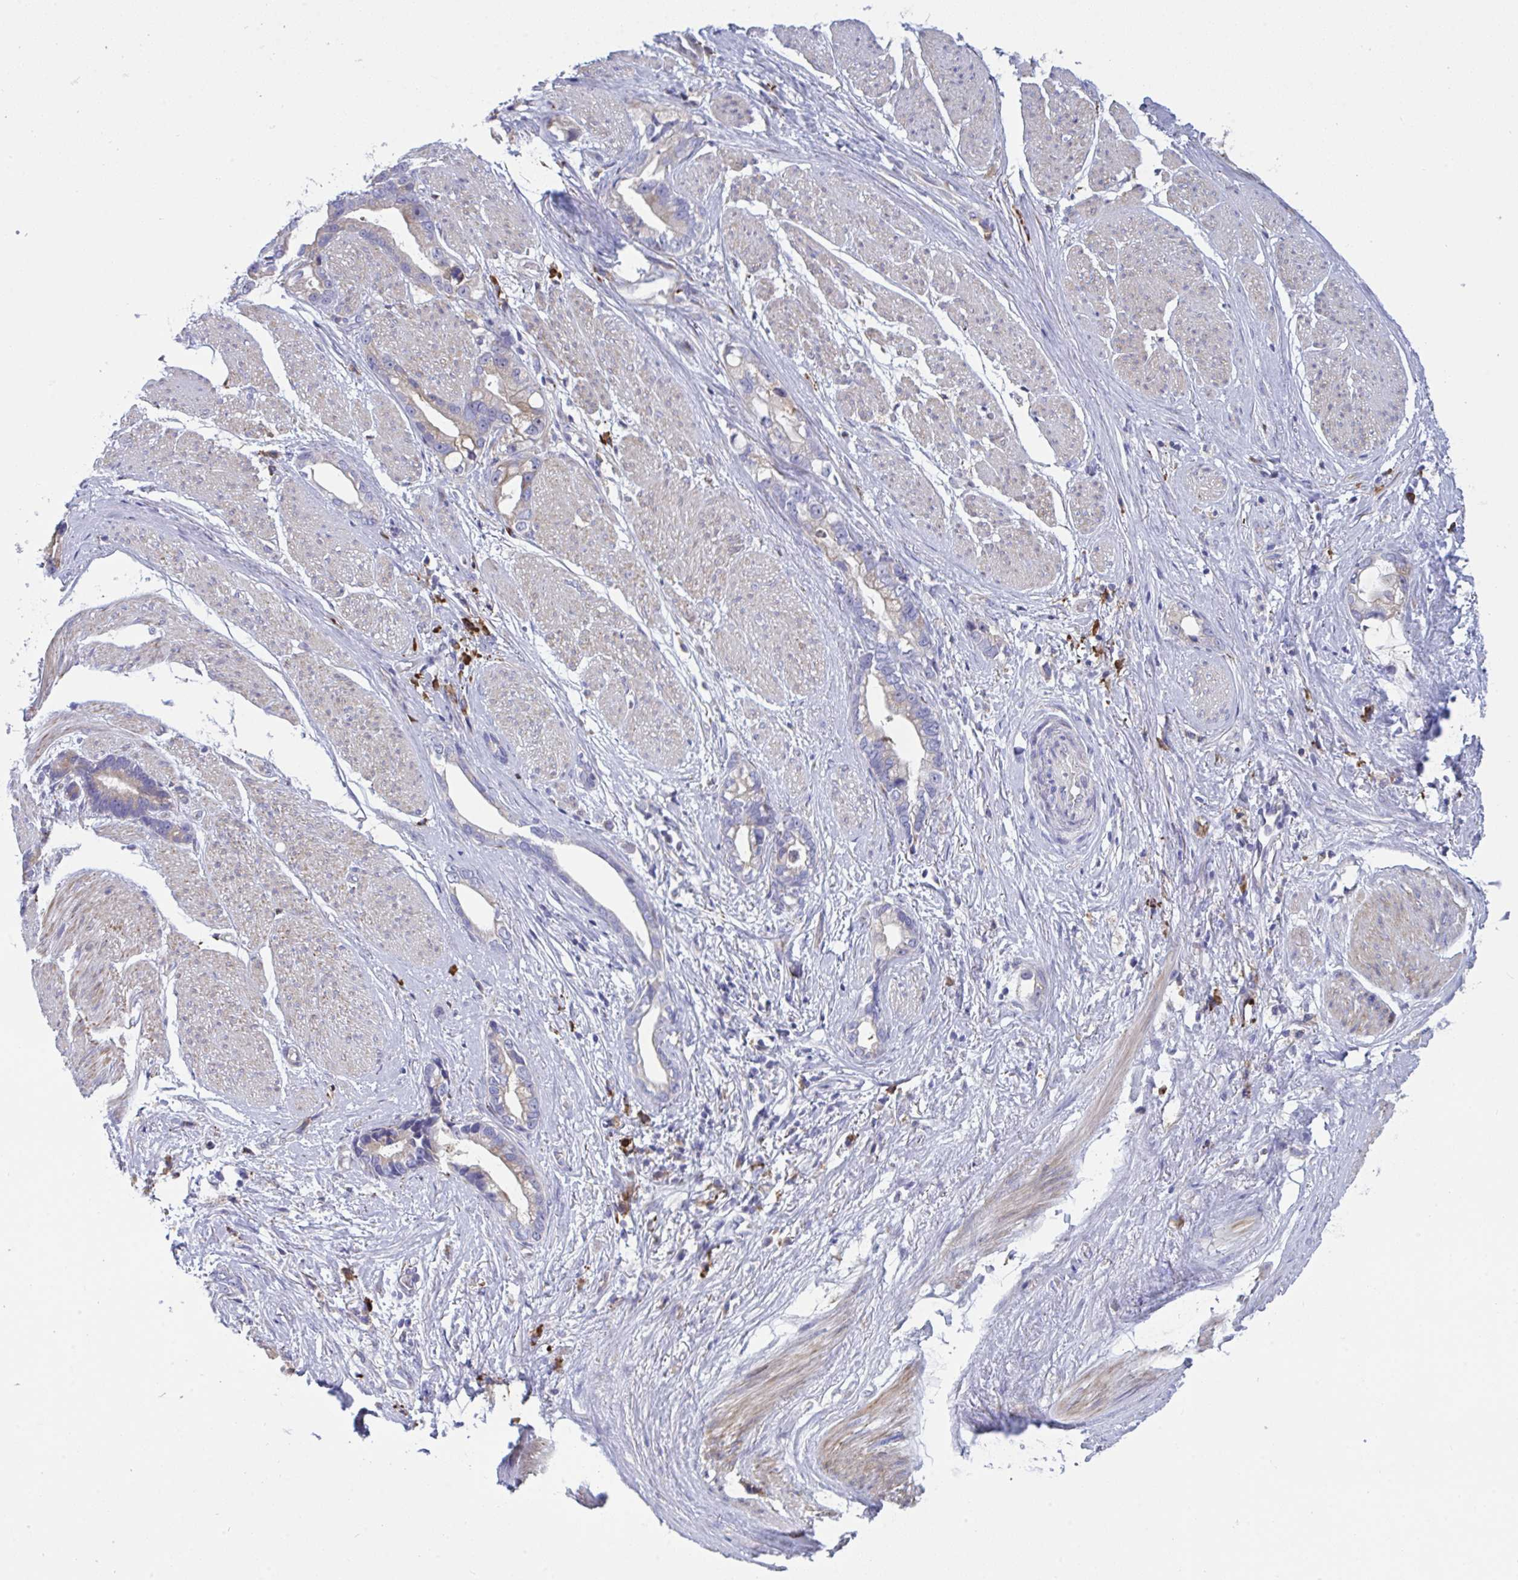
{"staining": {"intensity": "negative", "quantity": "none", "location": "none"}, "tissue": "stomach cancer", "cell_type": "Tumor cells", "image_type": "cancer", "snomed": [{"axis": "morphology", "description": "Adenocarcinoma, NOS"}, {"axis": "topography", "description": "Stomach"}], "caption": "DAB (3,3'-diaminobenzidine) immunohistochemical staining of human adenocarcinoma (stomach) shows no significant positivity in tumor cells. (DAB immunohistochemistry, high magnification).", "gene": "MYMK", "patient": {"sex": "male", "age": 55}}